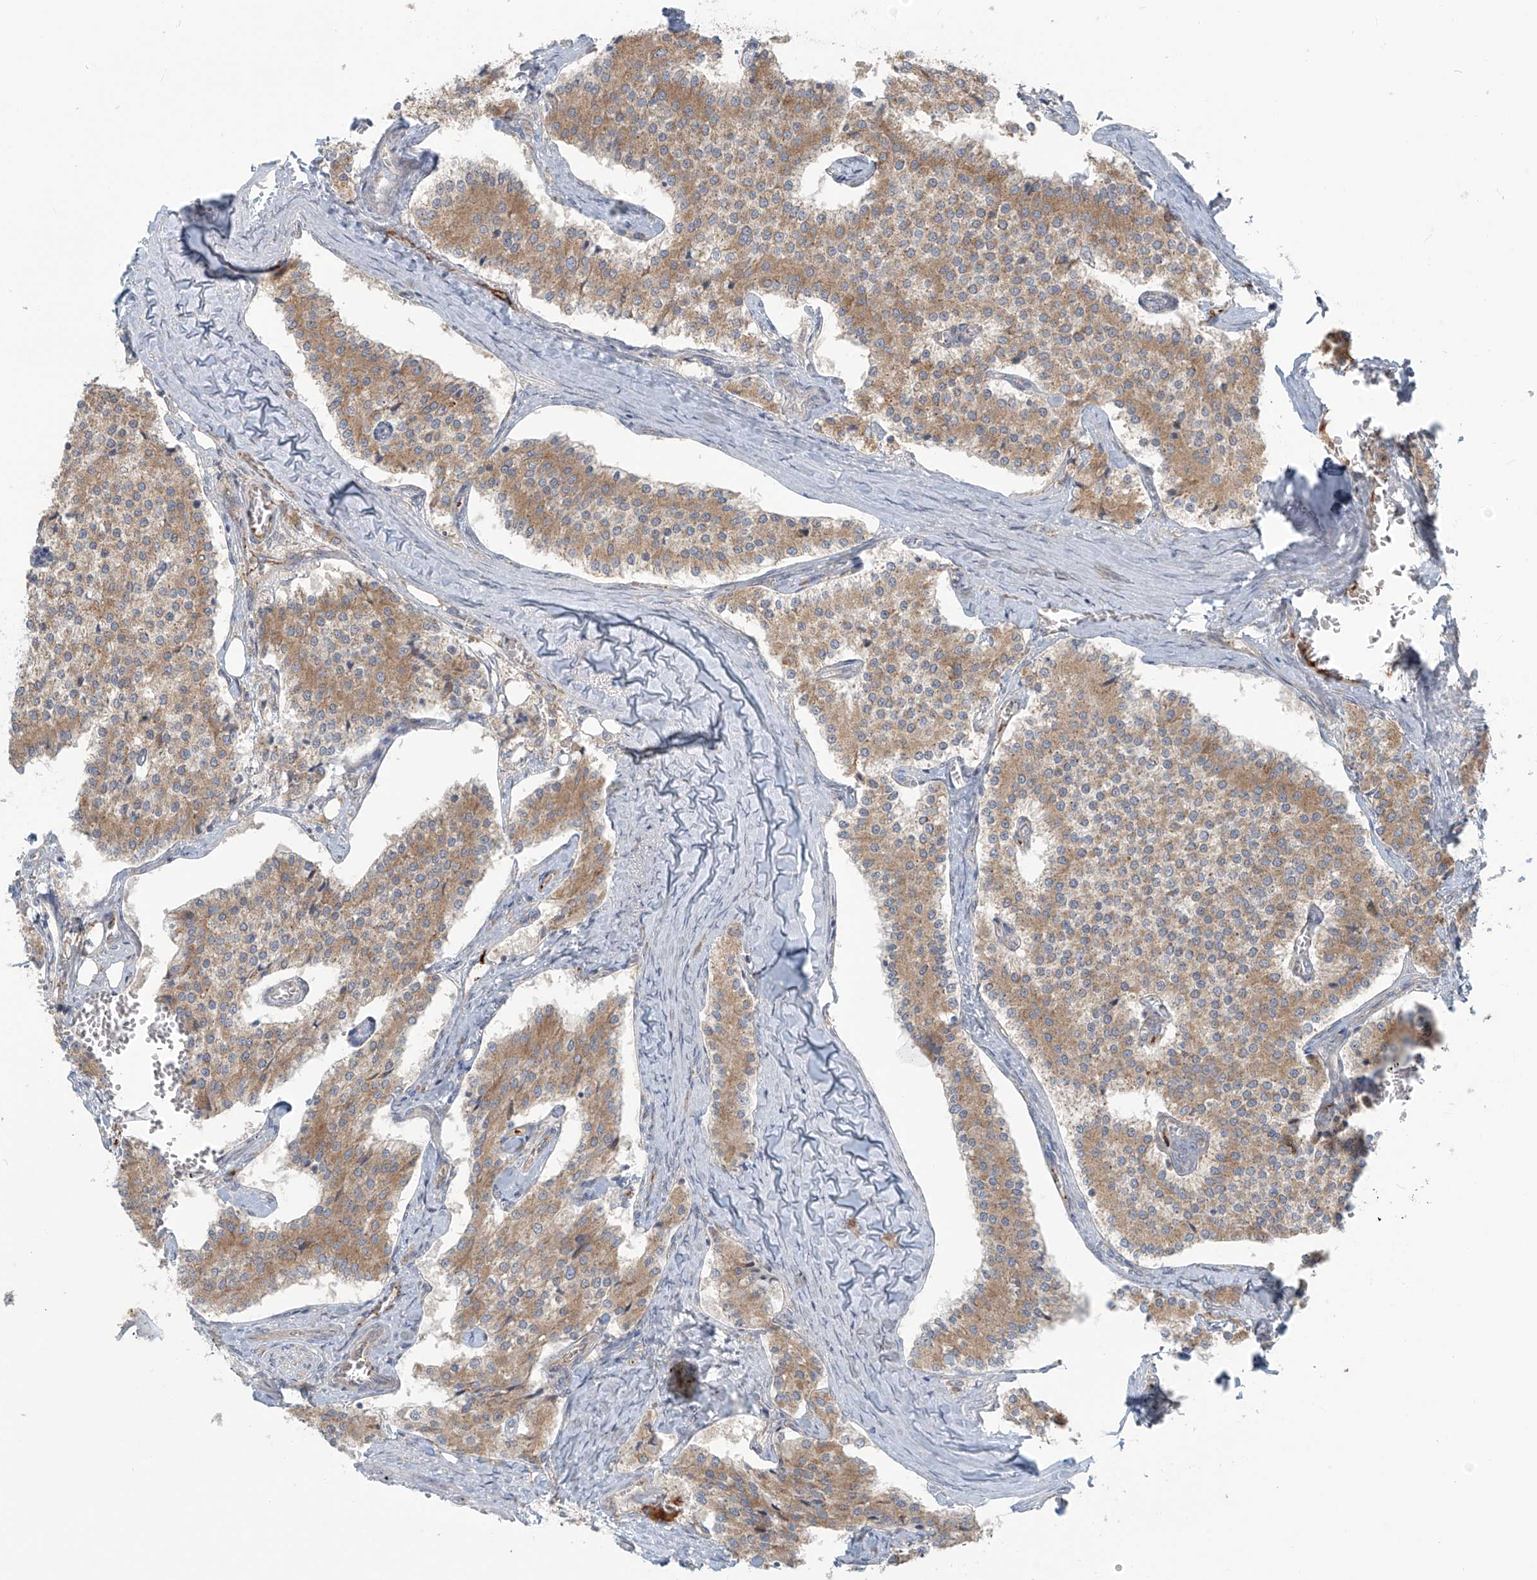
{"staining": {"intensity": "moderate", "quantity": ">75%", "location": "cytoplasmic/membranous"}, "tissue": "carcinoid", "cell_type": "Tumor cells", "image_type": "cancer", "snomed": [{"axis": "morphology", "description": "Carcinoid, malignant, NOS"}, {"axis": "topography", "description": "Colon"}], "caption": "Tumor cells exhibit medium levels of moderate cytoplasmic/membranous staining in about >75% of cells in carcinoid.", "gene": "LZTS3", "patient": {"sex": "female", "age": 52}}